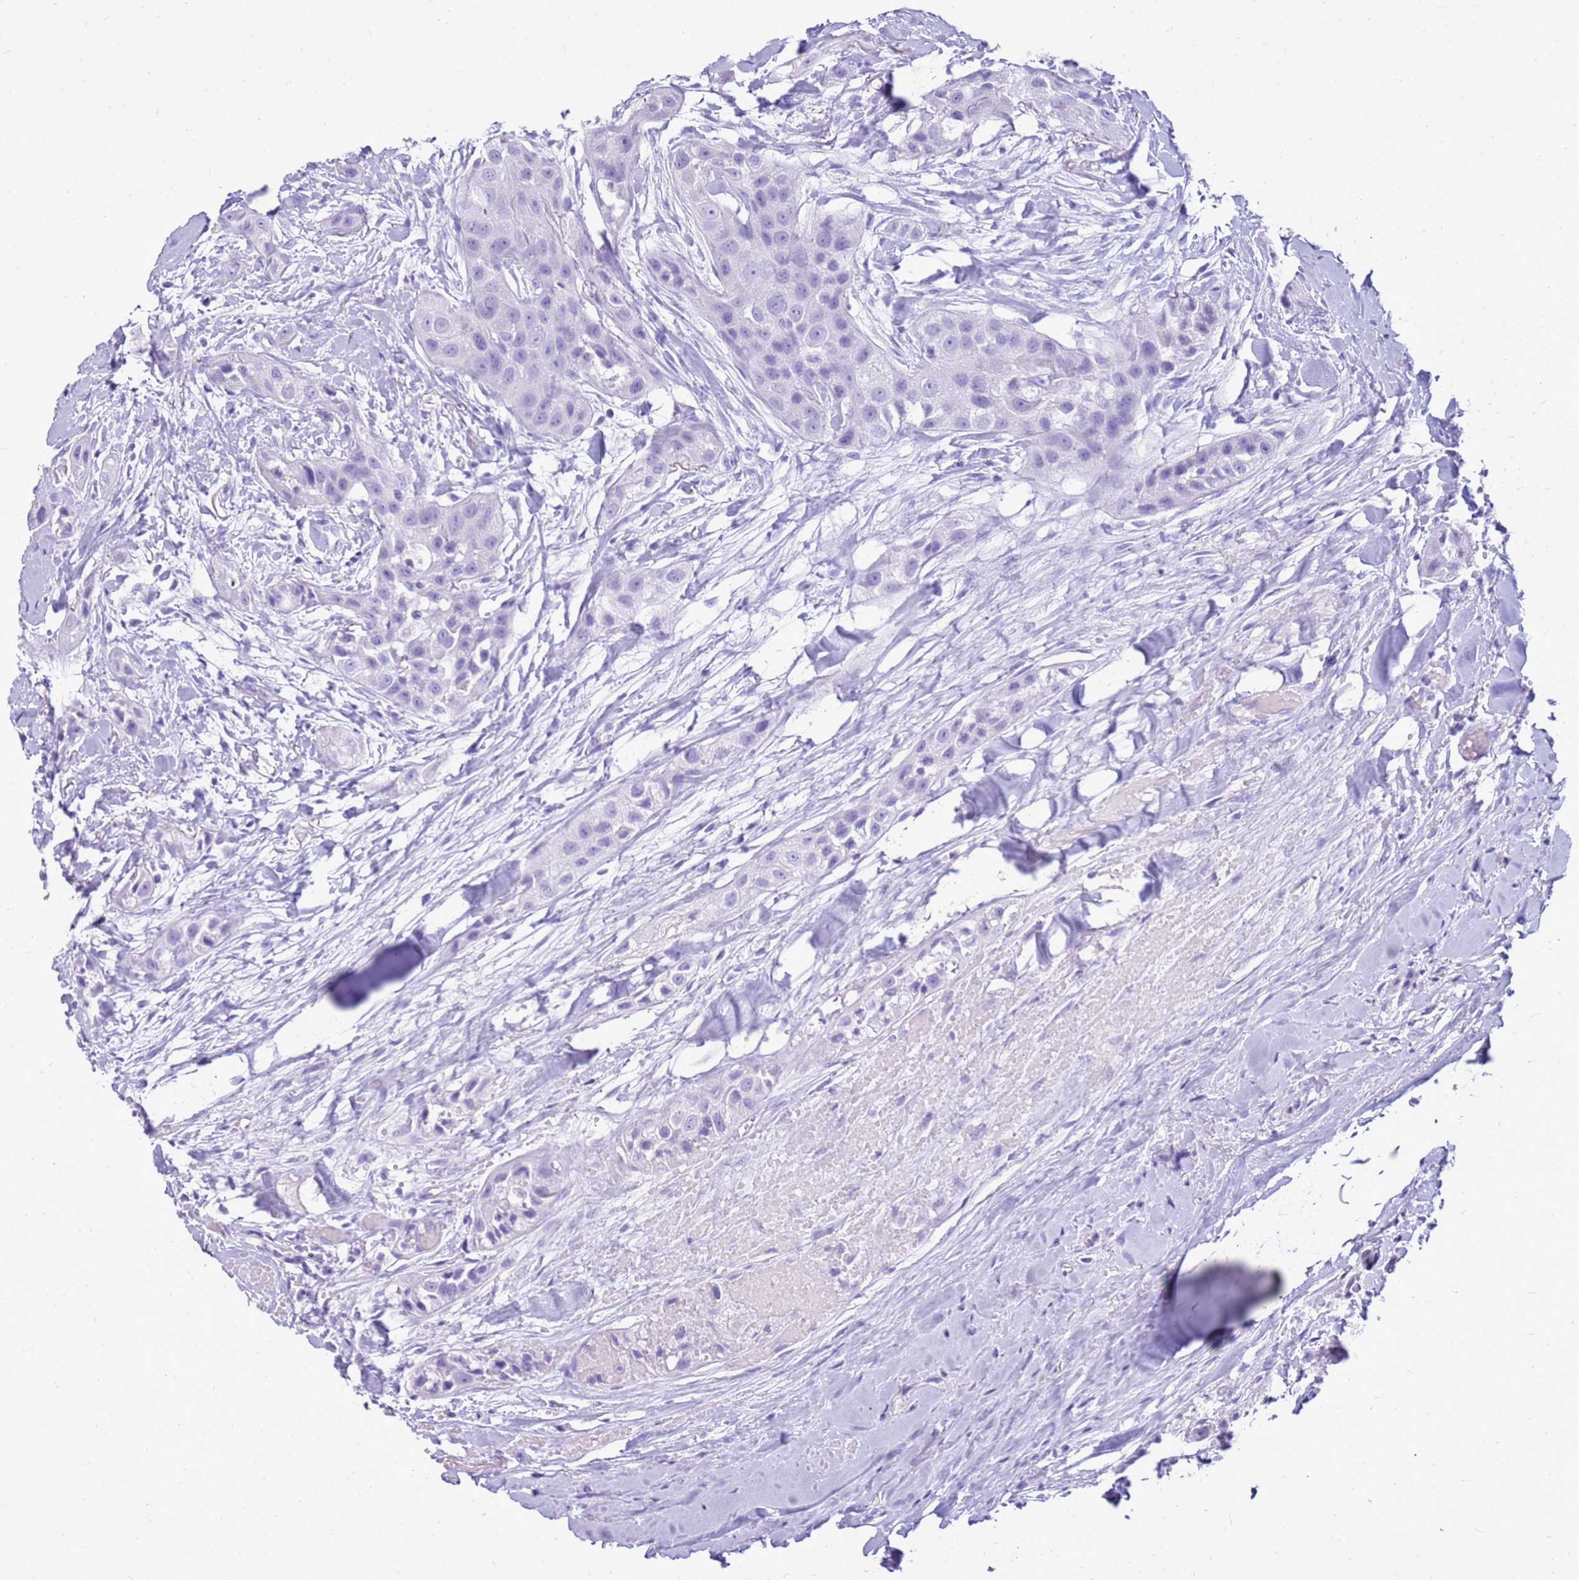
{"staining": {"intensity": "negative", "quantity": "none", "location": "none"}, "tissue": "head and neck cancer", "cell_type": "Tumor cells", "image_type": "cancer", "snomed": [{"axis": "morphology", "description": "Normal tissue, NOS"}, {"axis": "morphology", "description": "Squamous cell carcinoma, NOS"}, {"axis": "topography", "description": "Skeletal muscle"}, {"axis": "topography", "description": "Head-Neck"}], "caption": "Tumor cells are negative for brown protein staining in head and neck cancer. Brightfield microscopy of IHC stained with DAB (brown) and hematoxylin (blue), captured at high magnification.", "gene": "CA8", "patient": {"sex": "male", "age": 51}}